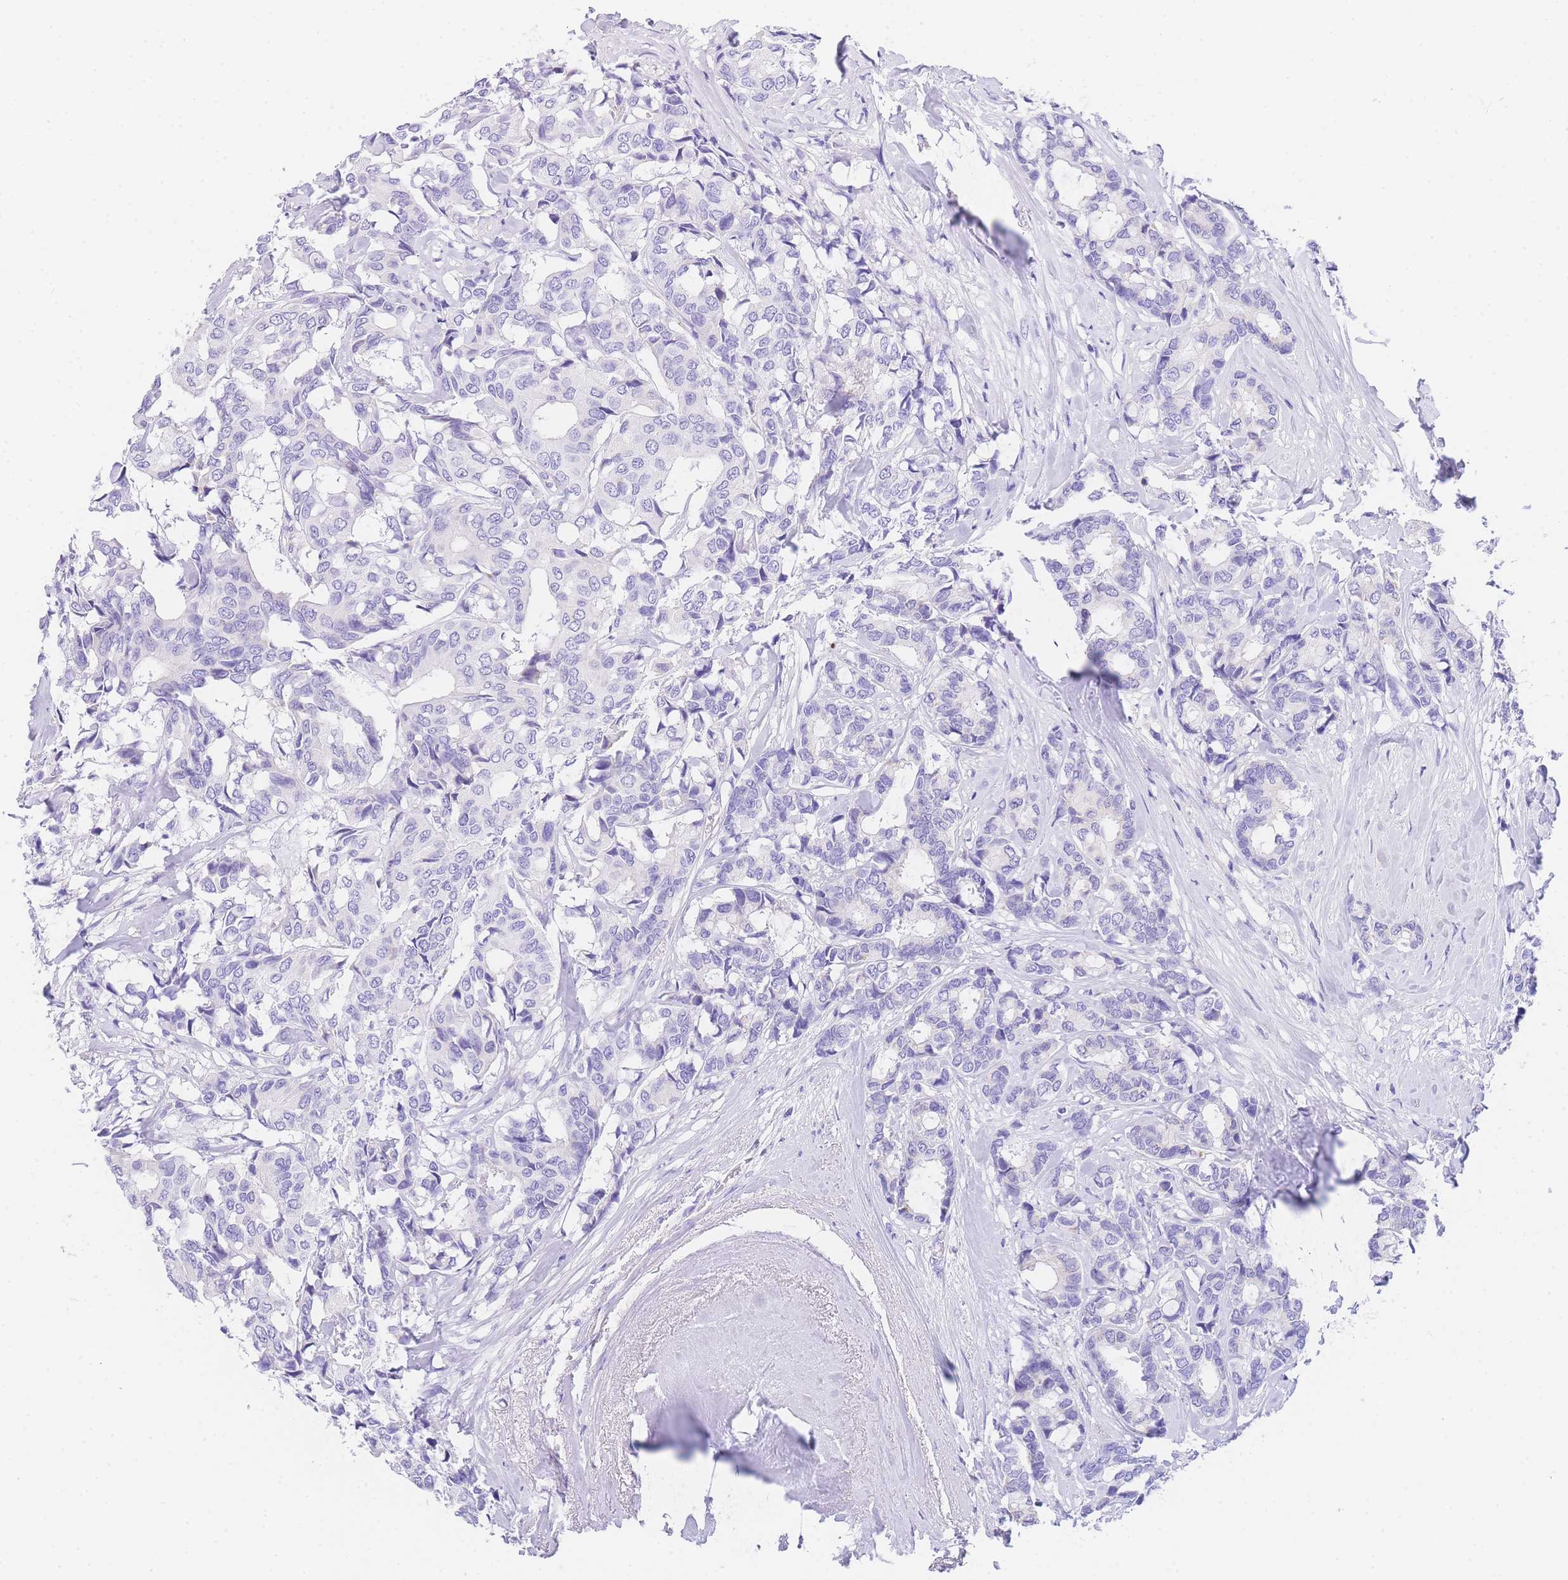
{"staining": {"intensity": "negative", "quantity": "none", "location": "none"}, "tissue": "breast cancer", "cell_type": "Tumor cells", "image_type": "cancer", "snomed": [{"axis": "morphology", "description": "Duct carcinoma"}, {"axis": "topography", "description": "Breast"}], "caption": "Tumor cells show no significant staining in breast cancer (intraductal carcinoma).", "gene": "NKD2", "patient": {"sex": "female", "age": 87}}